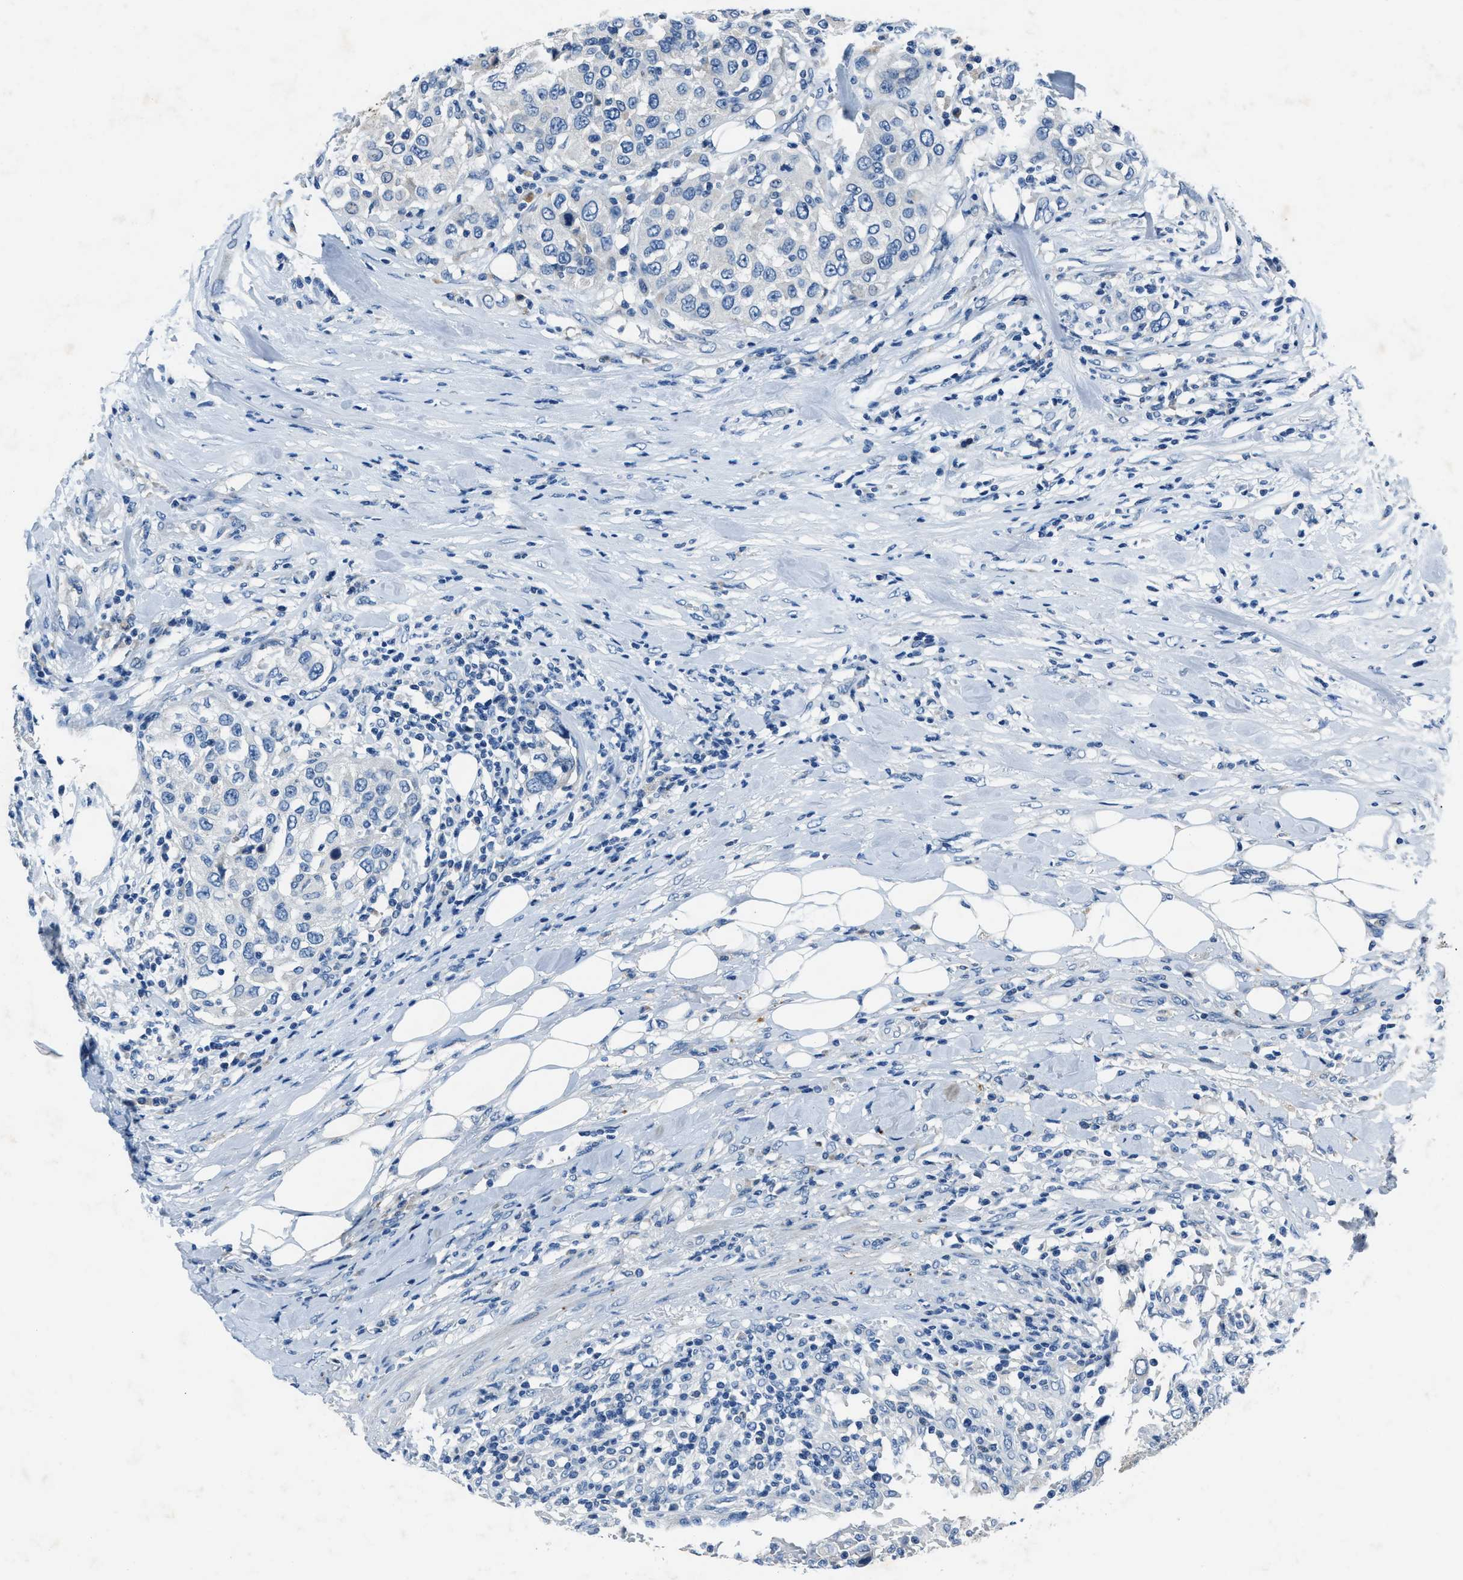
{"staining": {"intensity": "negative", "quantity": "none", "location": "none"}, "tissue": "urothelial cancer", "cell_type": "Tumor cells", "image_type": "cancer", "snomed": [{"axis": "morphology", "description": "Urothelial carcinoma, High grade"}, {"axis": "topography", "description": "Urinary bladder"}], "caption": "An image of high-grade urothelial carcinoma stained for a protein demonstrates no brown staining in tumor cells. (DAB immunohistochemistry, high magnification).", "gene": "ADAM2", "patient": {"sex": "female", "age": 80}}